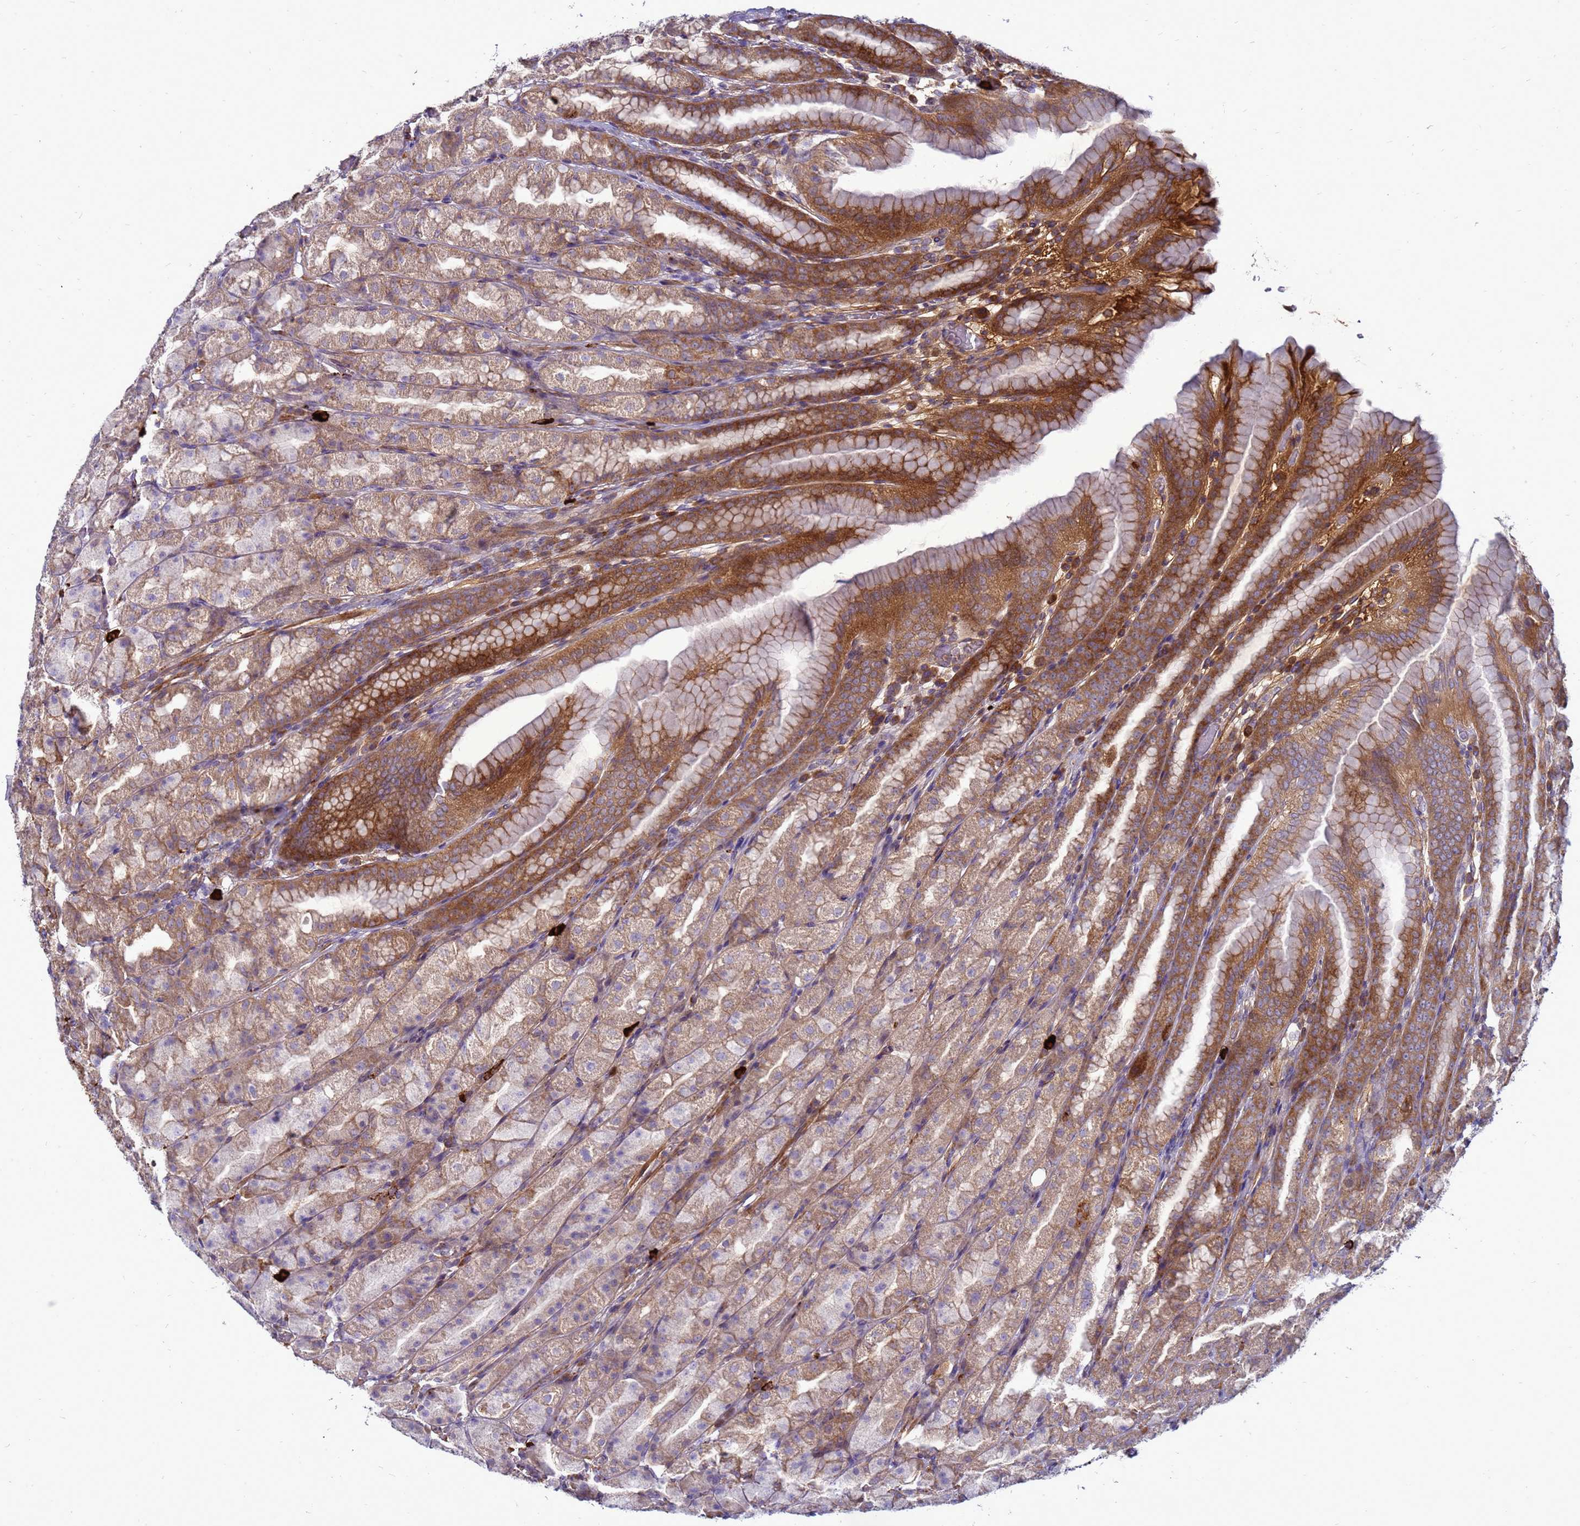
{"staining": {"intensity": "moderate", "quantity": "25%-75%", "location": "cytoplasmic/membranous"}, "tissue": "stomach", "cell_type": "Glandular cells", "image_type": "normal", "snomed": [{"axis": "morphology", "description": "Normal tissue, NOS"}, {"axis": "topography", "description": "Stomach, upper"}], "caption": "A brown stain shows moderate cytoplasmic/membranous expression of a protein in glandular cells of benign human stomach. The protein is stained brown, and the nuclei are stained in blue (DAB (3,3'-diaminobenzidine) IHC with brightfield microscopy, high magnification).", "gene": "MON1B", "patient": {"sex": "male", "age": 68}}